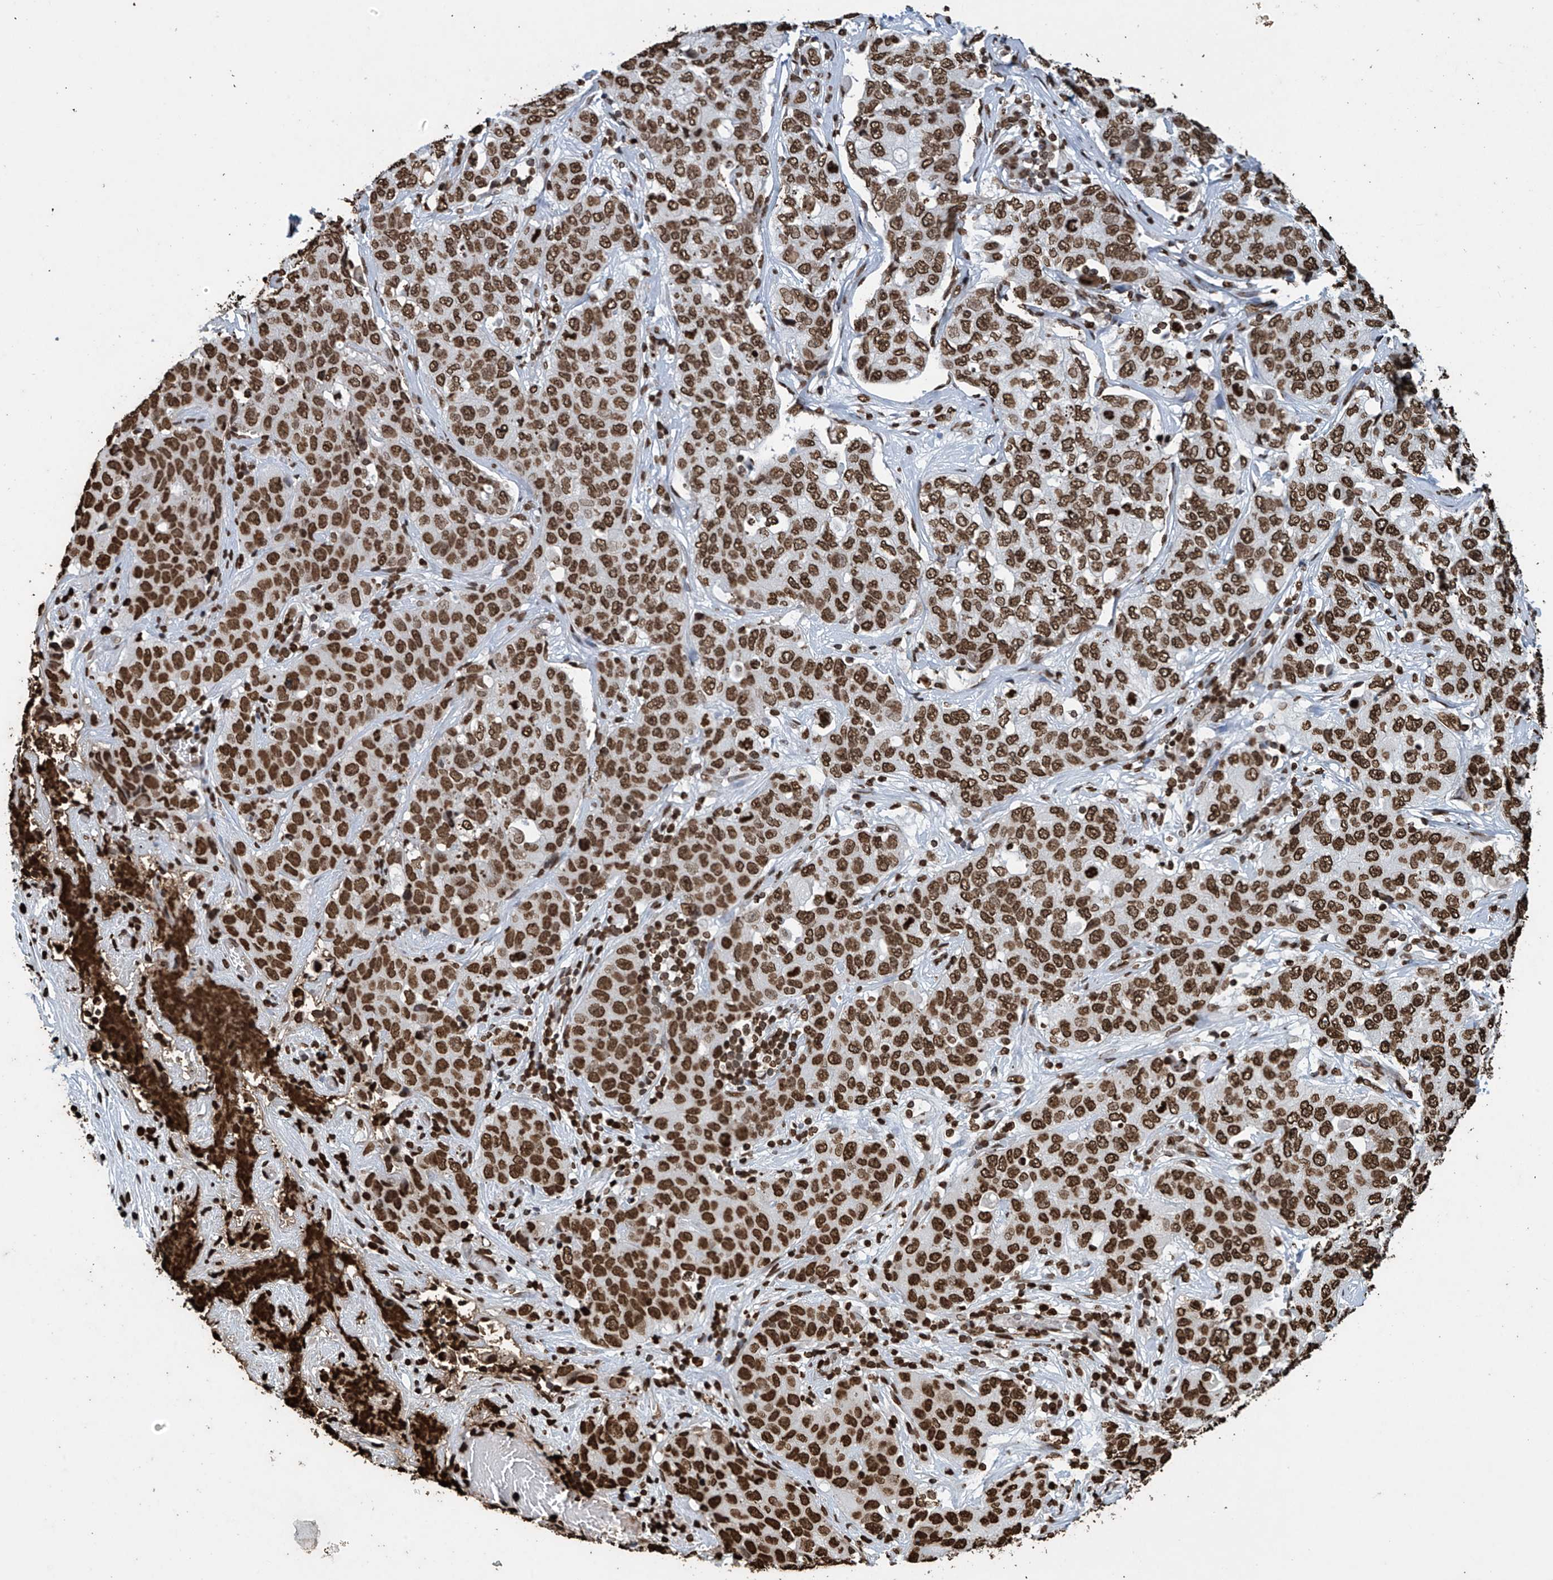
{"staining": {"intensity": "strong", "quantity": ">75%", "location": "nuclear"}, "tissue": "stomach cancer", "cell_type": "Tumor cells", "image_type": "cancer", "snomed": [{"axis": "morphology", "description": "Normal tissue, NOS"}, {"axis": "morphology", "description": "Adenocarcinoma, NOS"}, {"axis": "topography", "description": "Lymph node"}, {"axis": "topography", "description": "Stomach"}], "caption": "There is high levels of strong nuclear positivity in tumor cells of stomach cancer (adenocarcinoma), as demonstrated by immunohistochemical staining (brown color).", "gene": "H3-3A", "patient": {"sex": "male", "age": 48}}